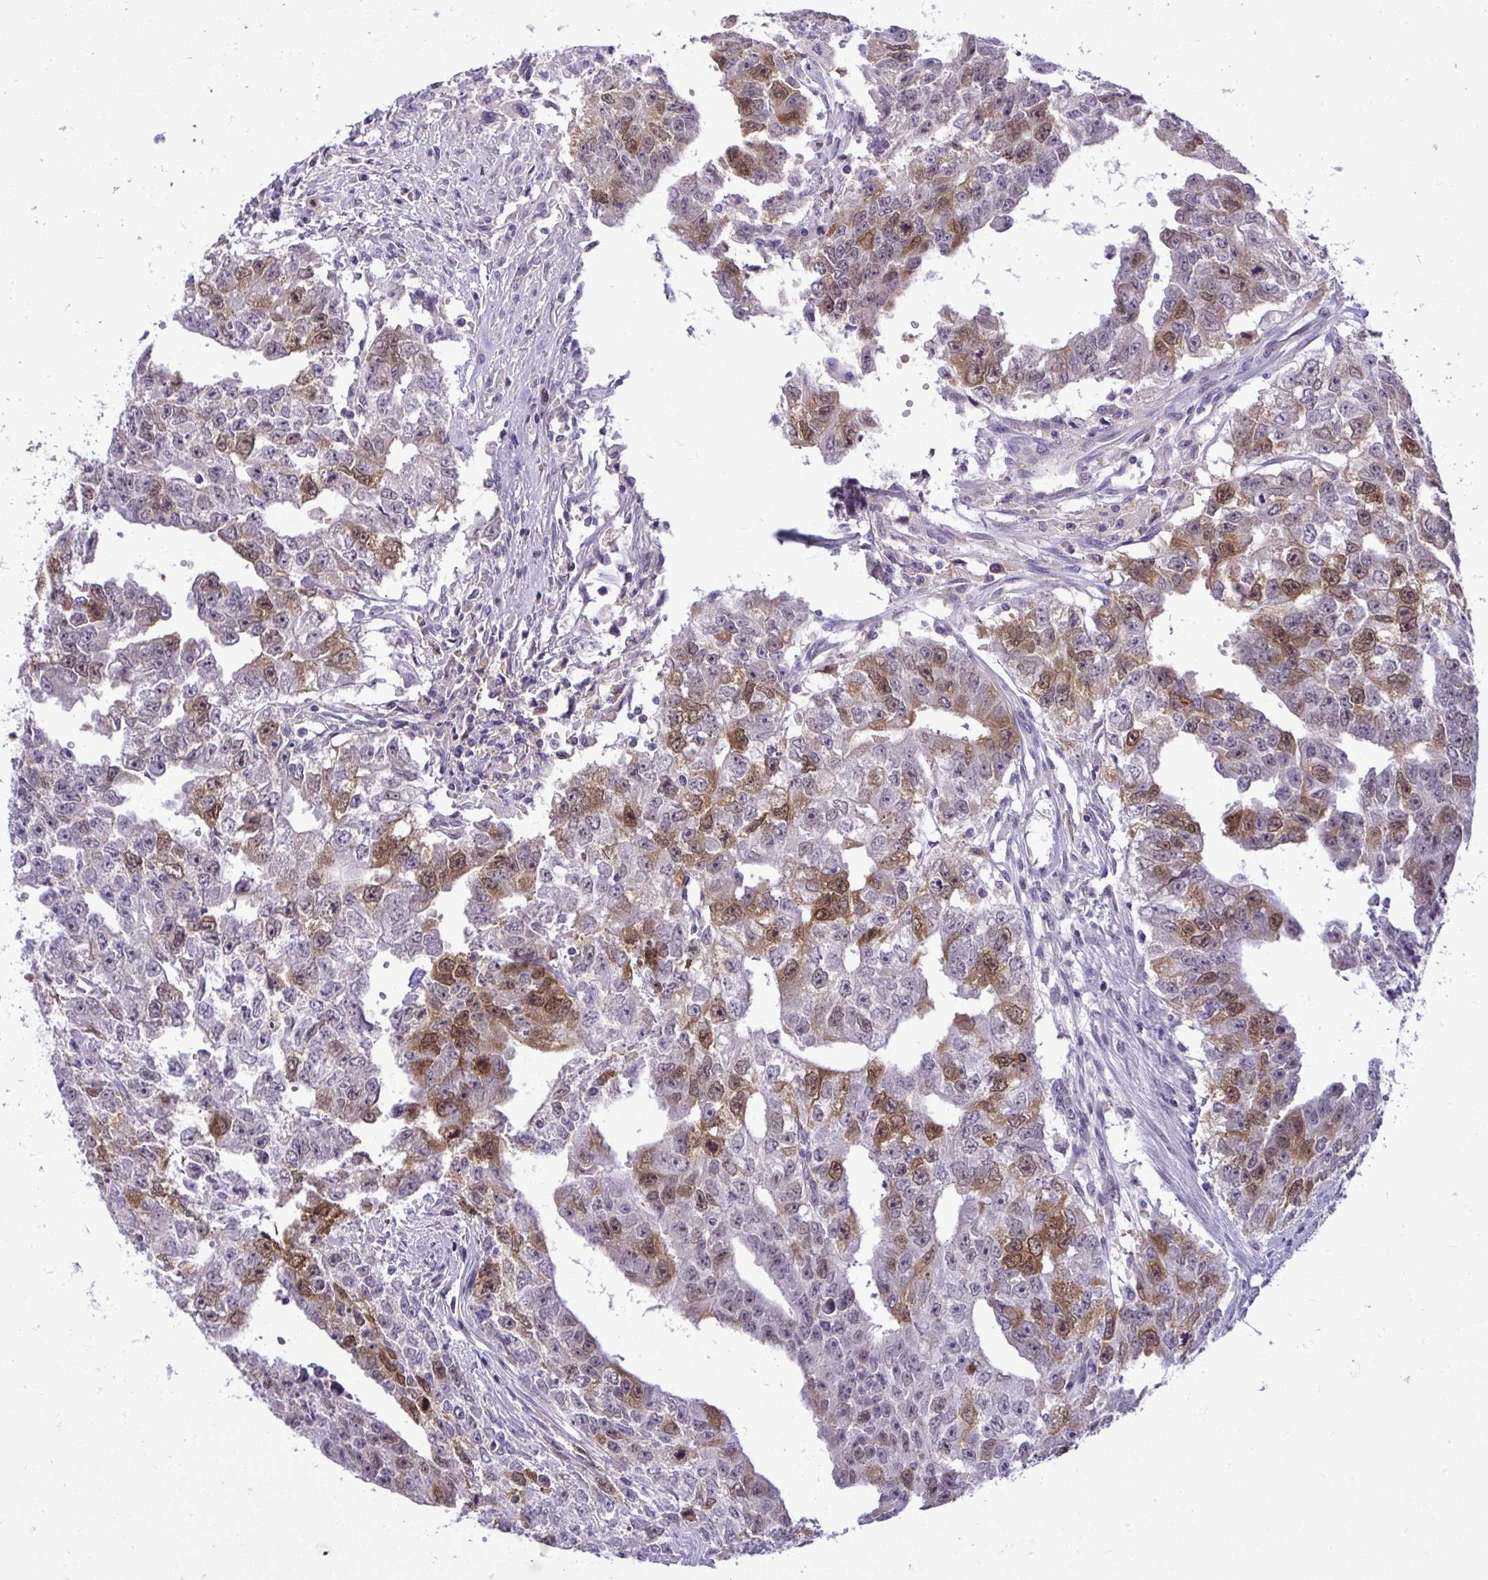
{"staining": {"intensity": "moderate", "quantity": "25%-75%", "location": "cytoplasmic/membranous,nuclear"}, "tissue": "testis cancer", "cell_type": "Tumor cells", "image_type": "cancer", "snomed": [{"axis": "morphology", "description": "Carcinoma, Embryonal, NOS"}, {"axis": "morphology", "description": "Teratoma, malignant, NOS"}, {"axis": "topography", "description": "Testis"}], "caption": "Tumor cells reveal medium levels of moderate cytoplasmic/membranous and nuclear positivity in about 25%-75% of cells in human testis cancer (teratoma (malignant)).", "gene": "CDC20", "patient": {"sex": "male", "age": 24}}